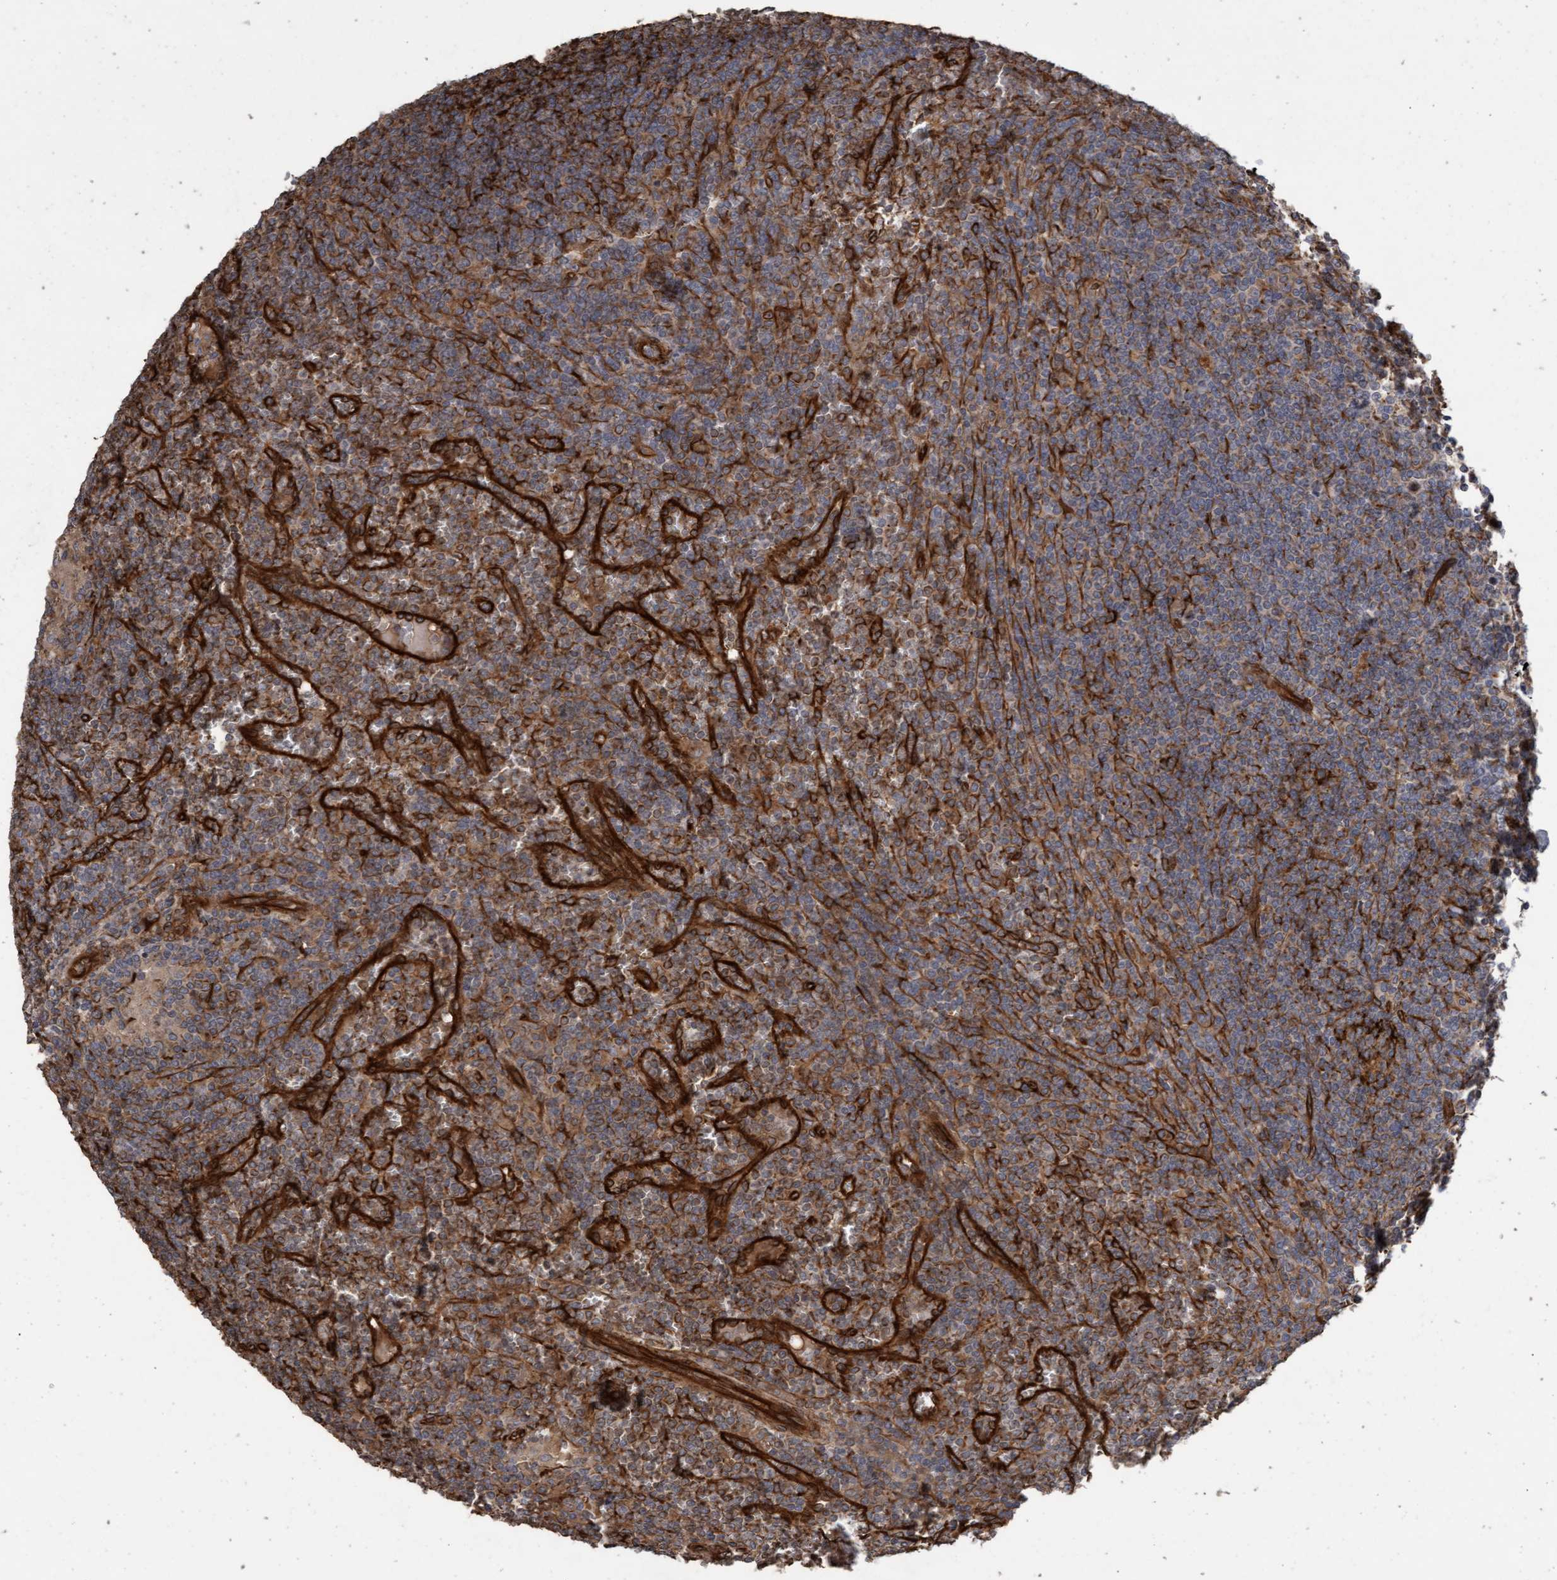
{"staining": {"intensity": "negative", "quantity": "none", "location": "none"}, "tissue": "lymphoma", "cell_type": "Tumor cells", "image_type": "cancer", "snomed": [{"axis": "morphology", "description": "Malignant lymphoma, non-Hodgkin's type, Low grade"}, {"axis": "topography", "description": "Spleen"}], "caption": "A photomicrograph of human low-grade malignant lymphoma, non-Hodgkin's type is negative for staining in tumor cells. (DAB immunohistochemistry (IHC) with hematoxylin counter stain).", "gene": "CDC42EP4", "patient": {"sex": "female", "age": 19}}